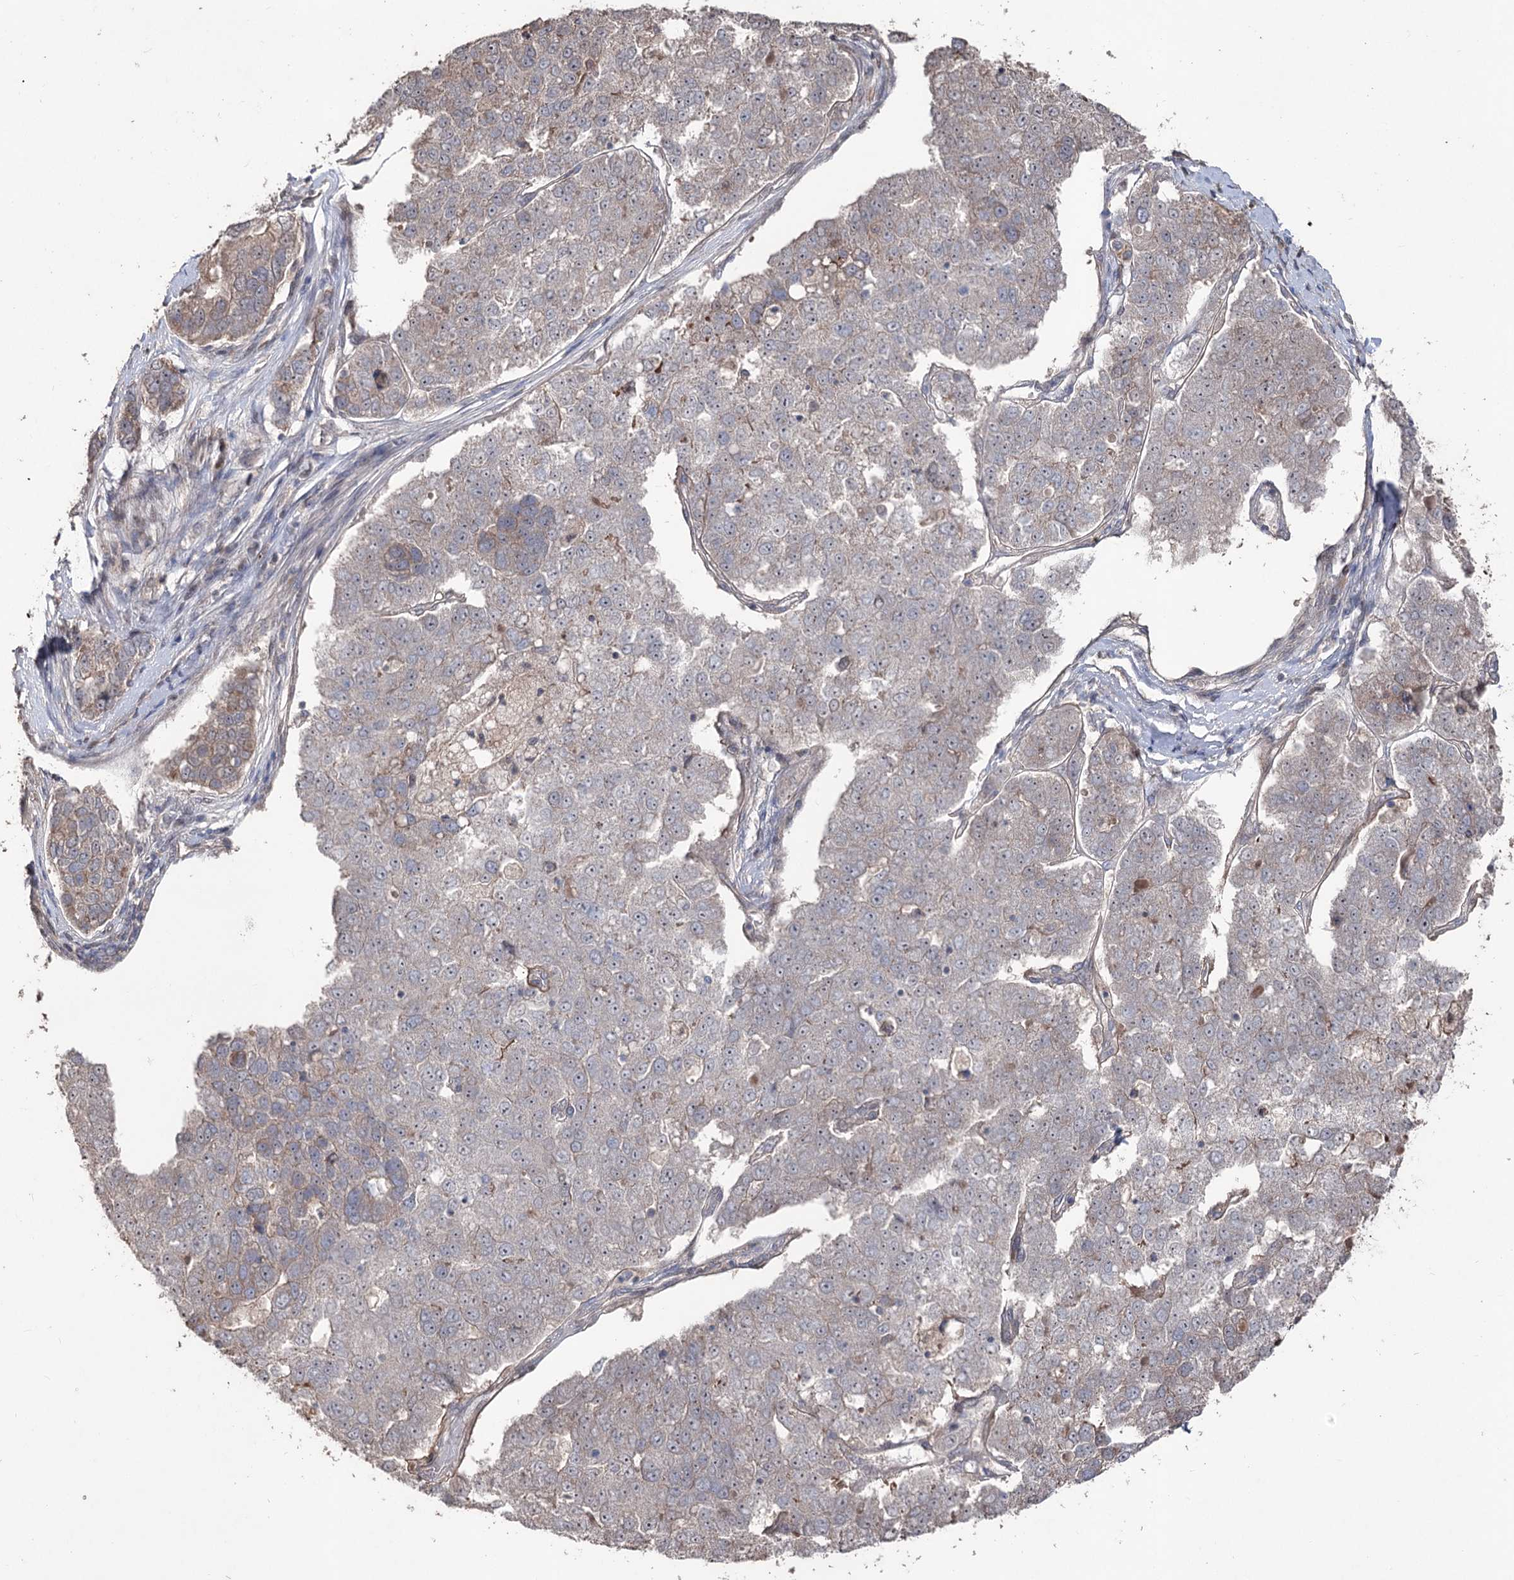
{"staining": {"intensity": "weak", "quantity": "25%-75%", "location": "cytoplasmic/membranous"}, "tissue": "pancreatic cancer", "cell_type": "Tumor cells", "image_type": "cancer", "snomed": [{"axis": "morphology", "description": "Adenocarcinoma, NOS"}, {"axis": "topography", "description": "Pancreas"}], "caption": "Adenocarcinoma (pancreatic) was stained to show a protein in brown. There is low levels of weak cytoplasmic/membranous staining in approximately 25%-75% of tumor cells.", "gene": "CPNE8", "patient": {"sex": "female", "age": 61}}